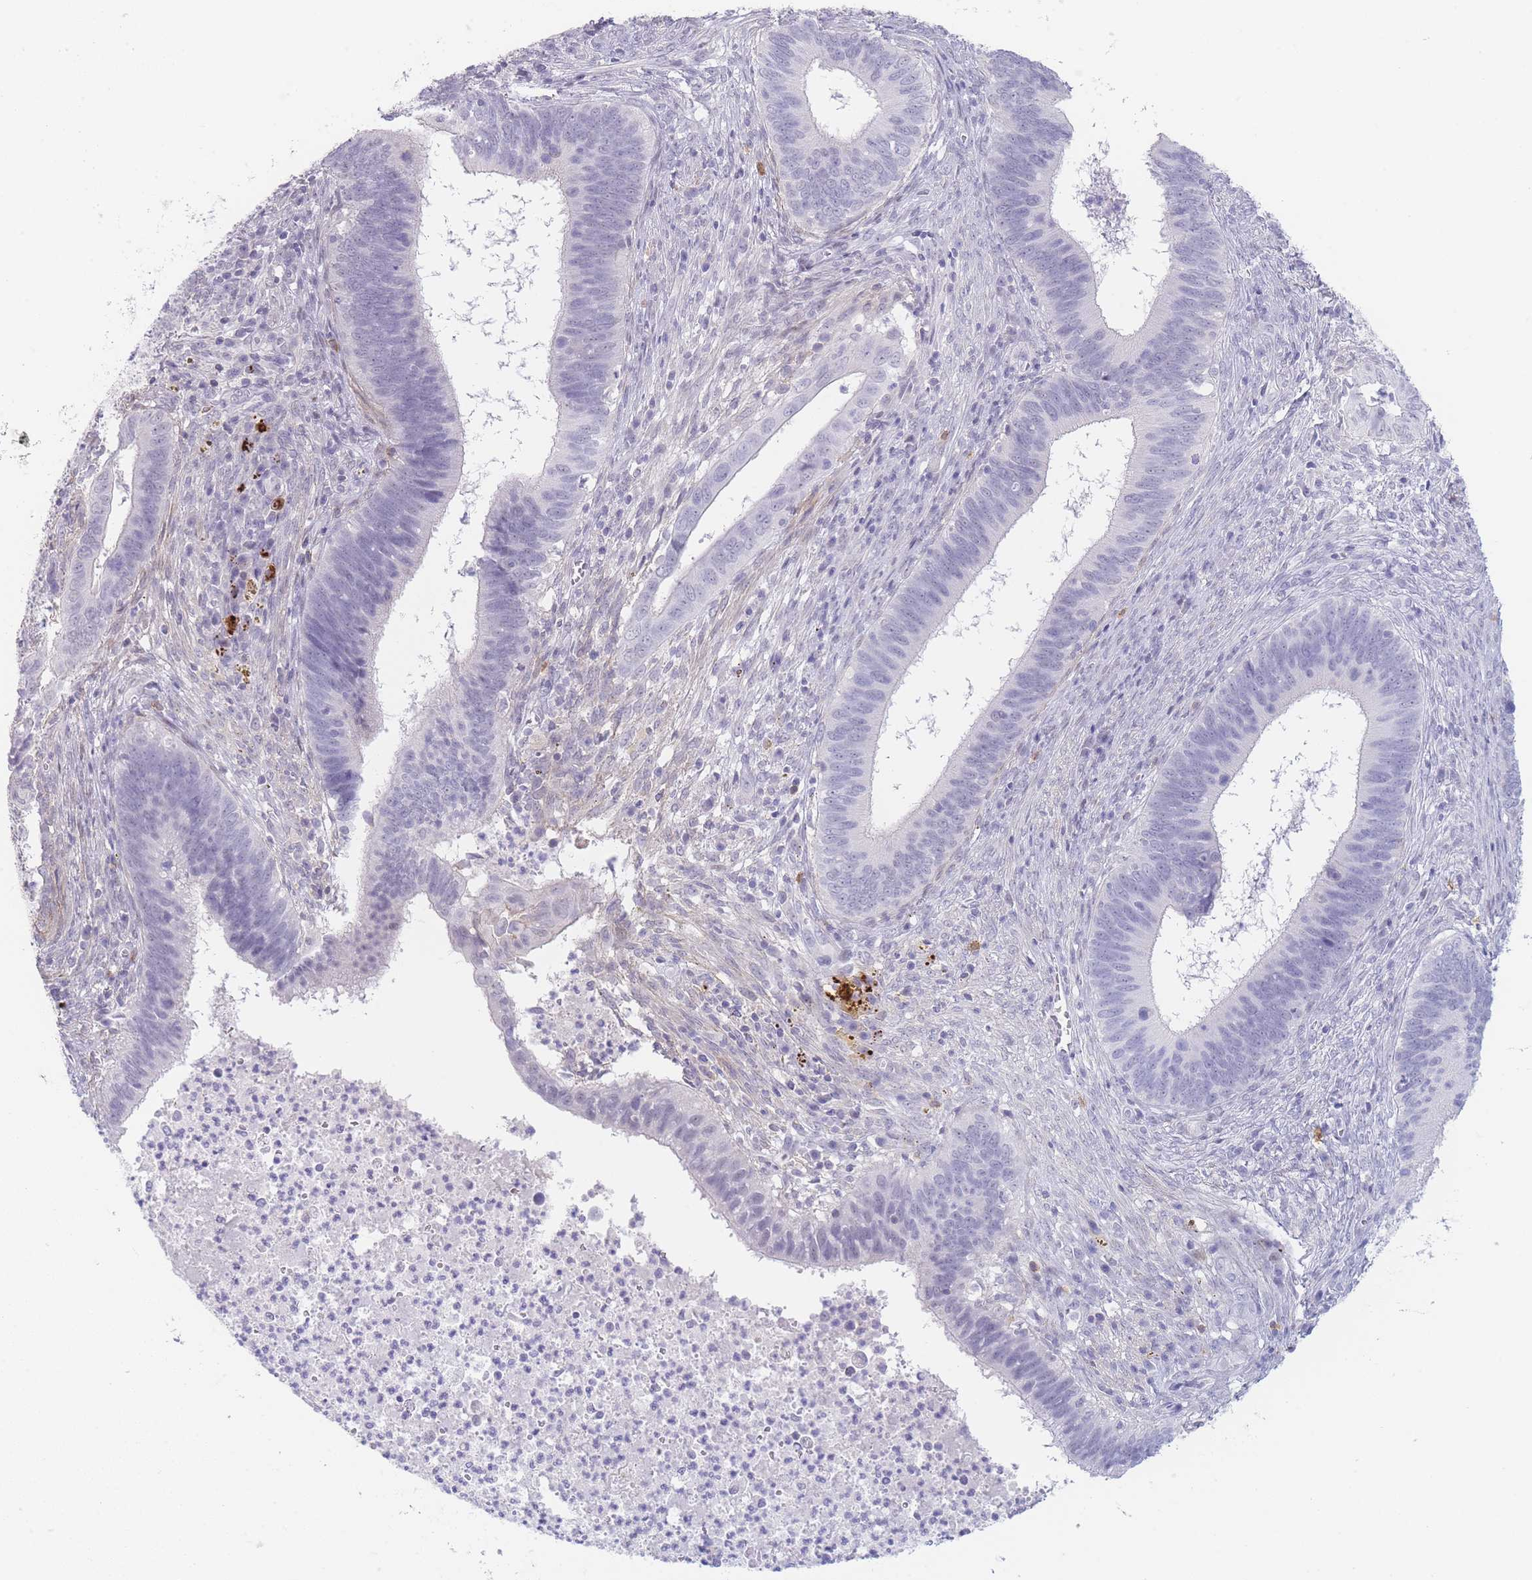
{"staining": {"intensity": "negative", "quantity": "none", "location": "none"}, "tissue": "cervical cancer", "cell_type": "Tumor cells", "image_type": "cancer", "snomed": [{"axis": "morphology", "description": "Adenocarcinoma, NOS"}, {"axis": "topography", "description": "Cervix"}], "caption": "Tumor cells are negative for brown protein staining in adenocarcinoma (cervical).", "gene": "ASAP3", "patient": {"sex": "female", "age": 42}}